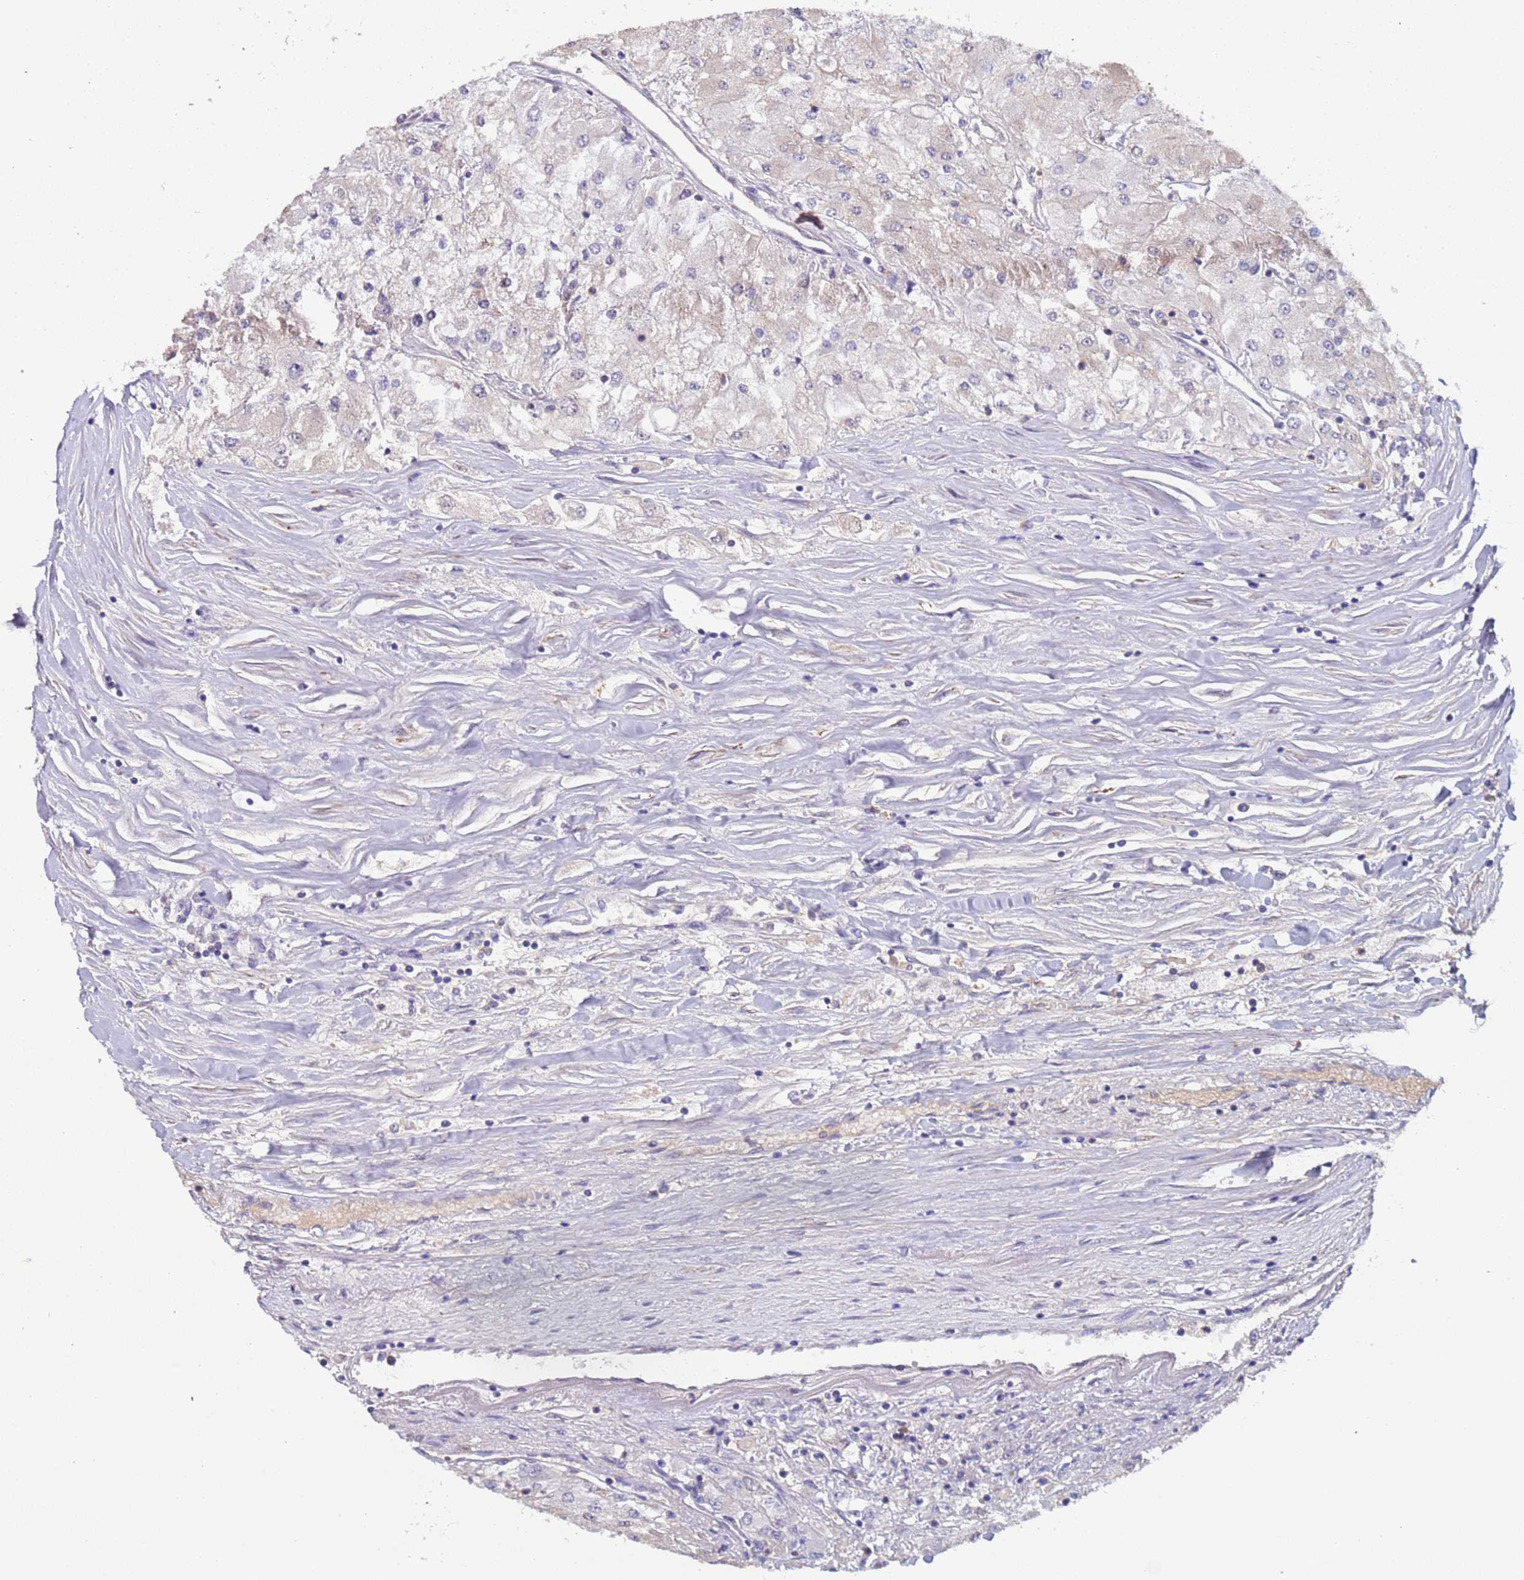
{"staining": {"intensity": "negative", "quantity": "none", "location": "none"}, "tissue": "renal cancer", "cell_type": "Tumor cells", "image_type": "cancer", "snomed": [{"axis": "morphology", "description": "Adenocarcinoma, NOS"}, {"axis": "topography", "description": "Kidney"}], "caption": "The IHC histopathology image has no significant staining in tumor cells of renal adenocarcinoma tissue. (Stains: DAB (3,3'-diaminobenzidine) immunohistochemistry with hematoxylin counter stain, Microscopy: brightfield microscopy at high magnification).", "gene": "ZNF248", "patient": {"sex": "male", "age": 80}}